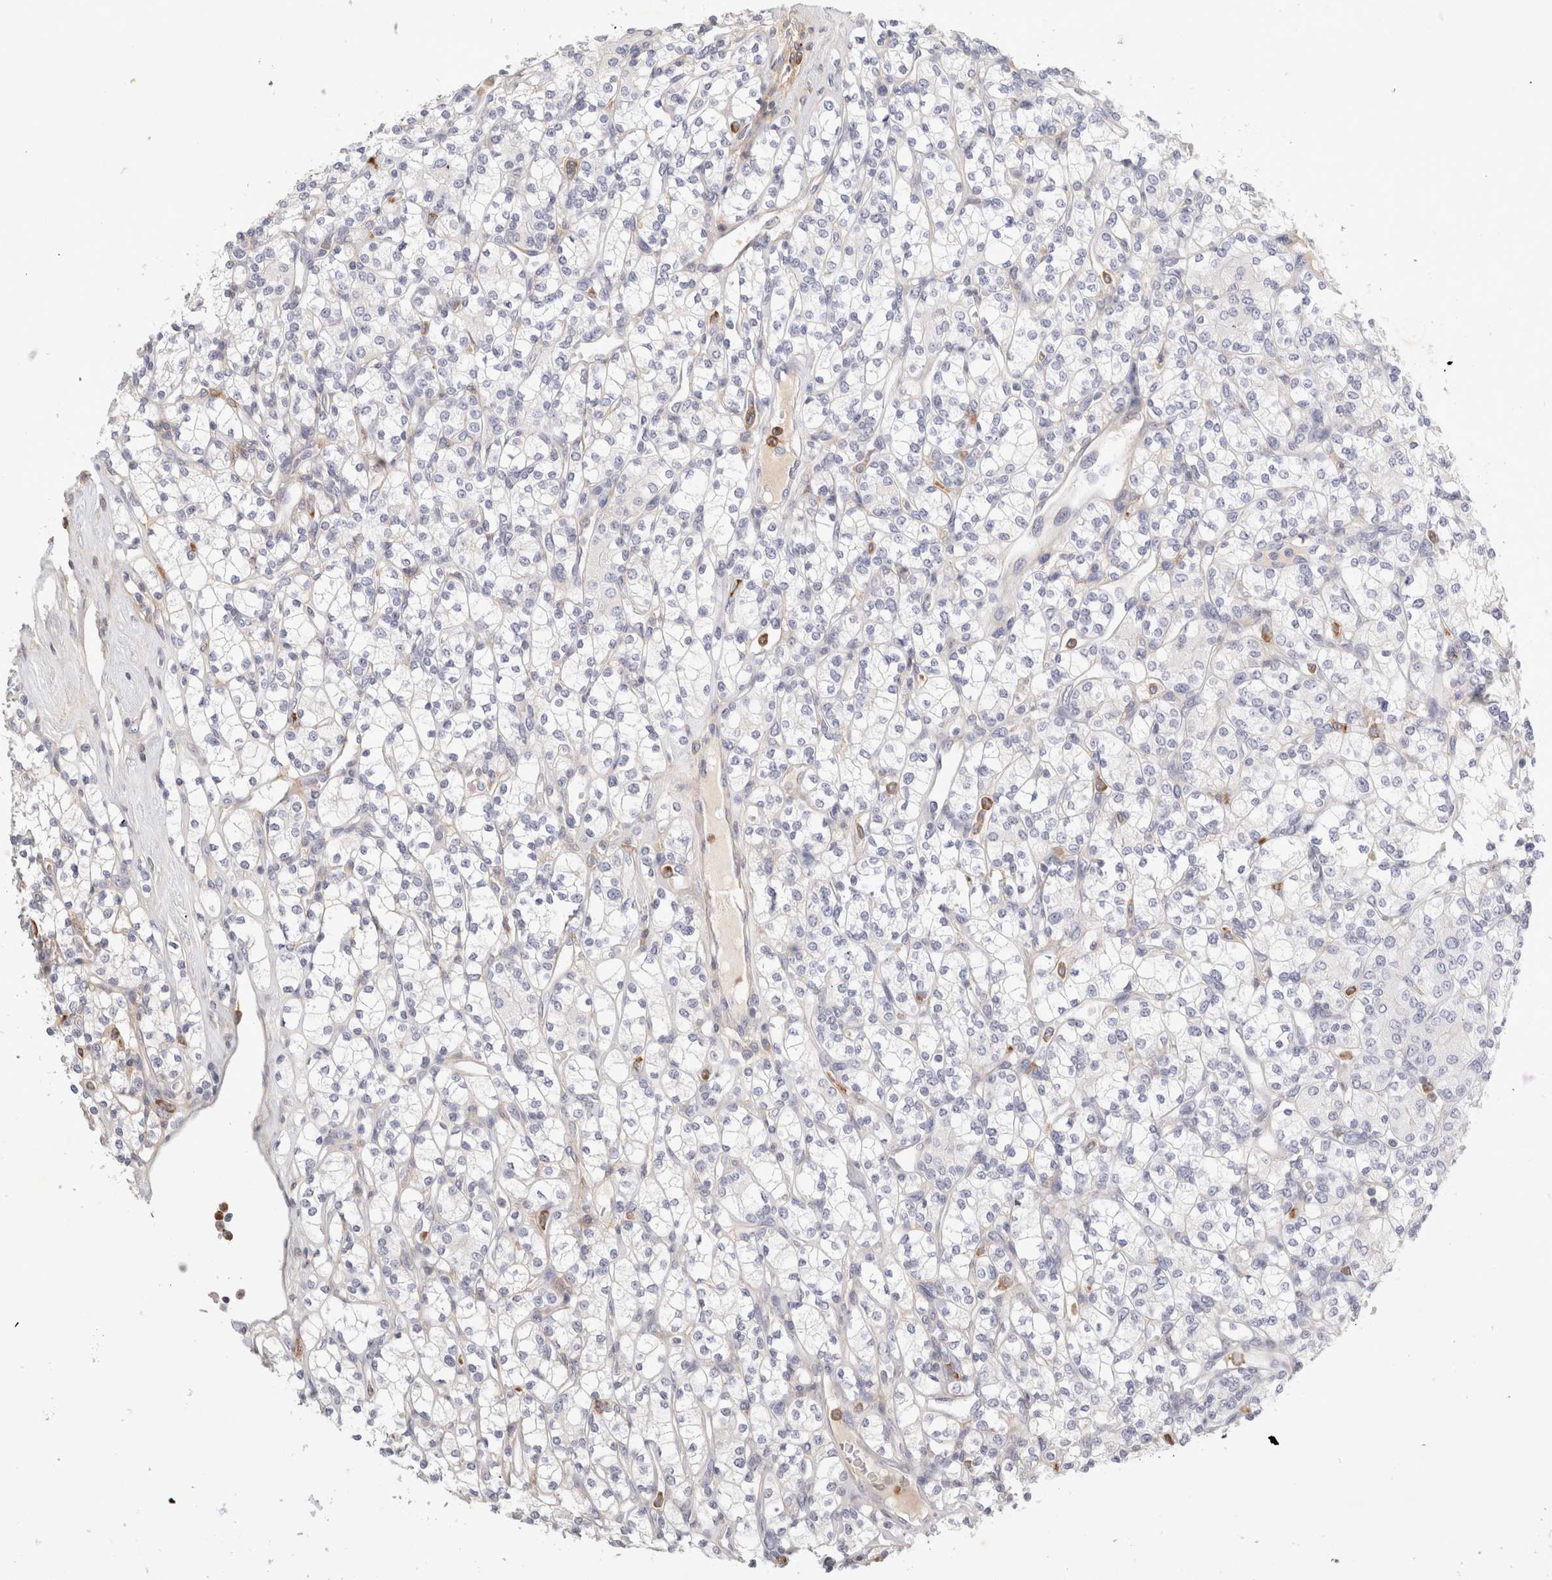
{"staining": {"intensity": "negative", "quantity": "none", "location": "none"}, "tissue": "renal cancer", "cell_type": "Tumor cells", "image_type": "cancer", "snomed": [{"axis": "morphology", "description": "Adenocarcinoma, NOS"}, {"axis": "topography", "description": "Kidney"}], "caption": "DAB immunohistochemical staining of human adenocarcinoma (renal) shows no significant staining in tumor cells.", "gene": "FGL2", "patient": {"sex": "male", "age": 77}}